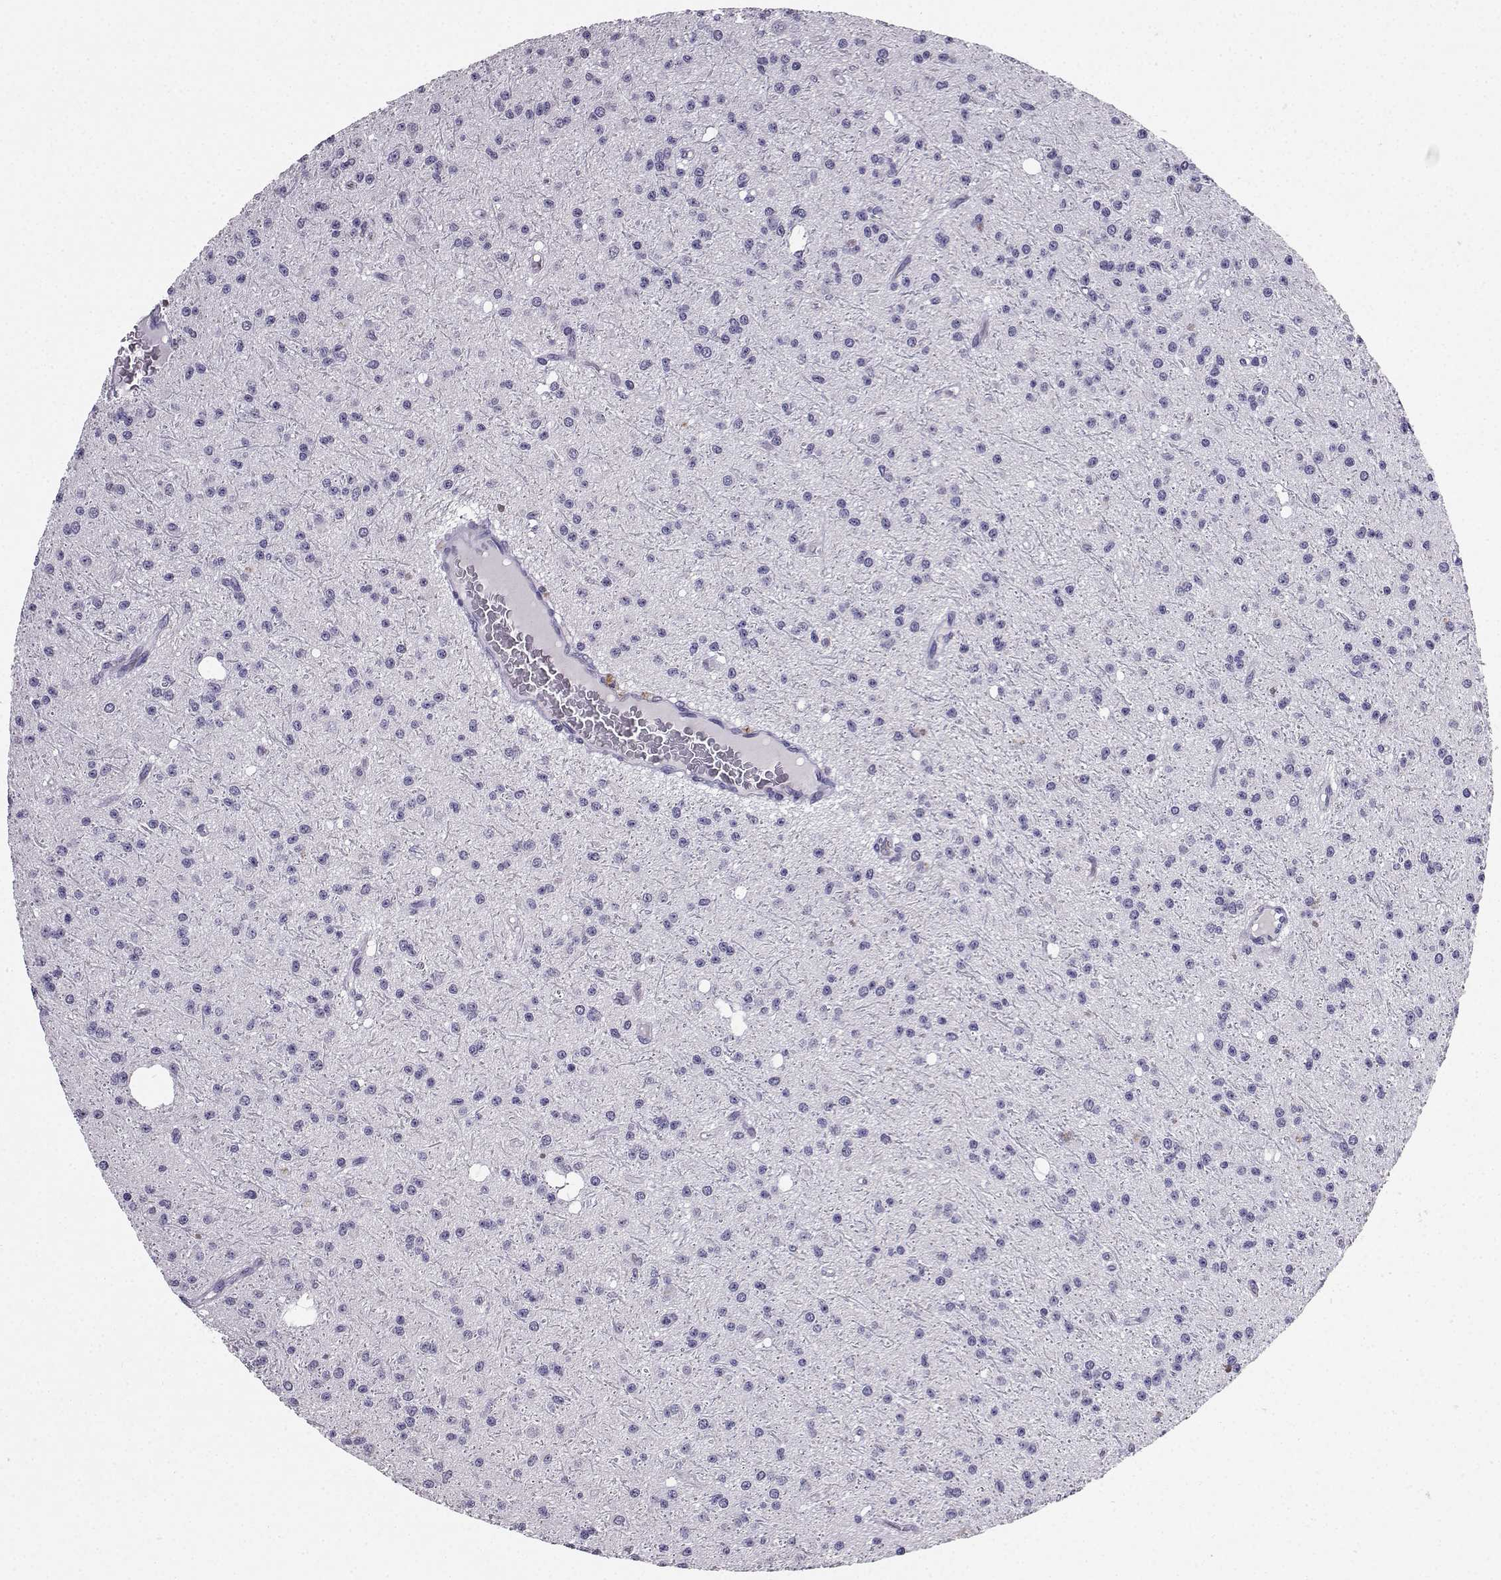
{"staining": {"intensity": "negative", "quantity": "none", "location": "none"}, "tissue": "glioma", "cell_type": "Tumor cells", "image_type": "cancer", "snomed": [{"axis": "morphology", "description": "Glioma, malignant, Low grade"}, {"axis": "topography", "description": "Brain"}], "caption": "Immunohistochemistry (IHC) image of human glioma stained for a protein (brown), which shows no staining in tumor cells.", "gene": "SPAG11B", "patient": {"sex": "male", "age": 27}}